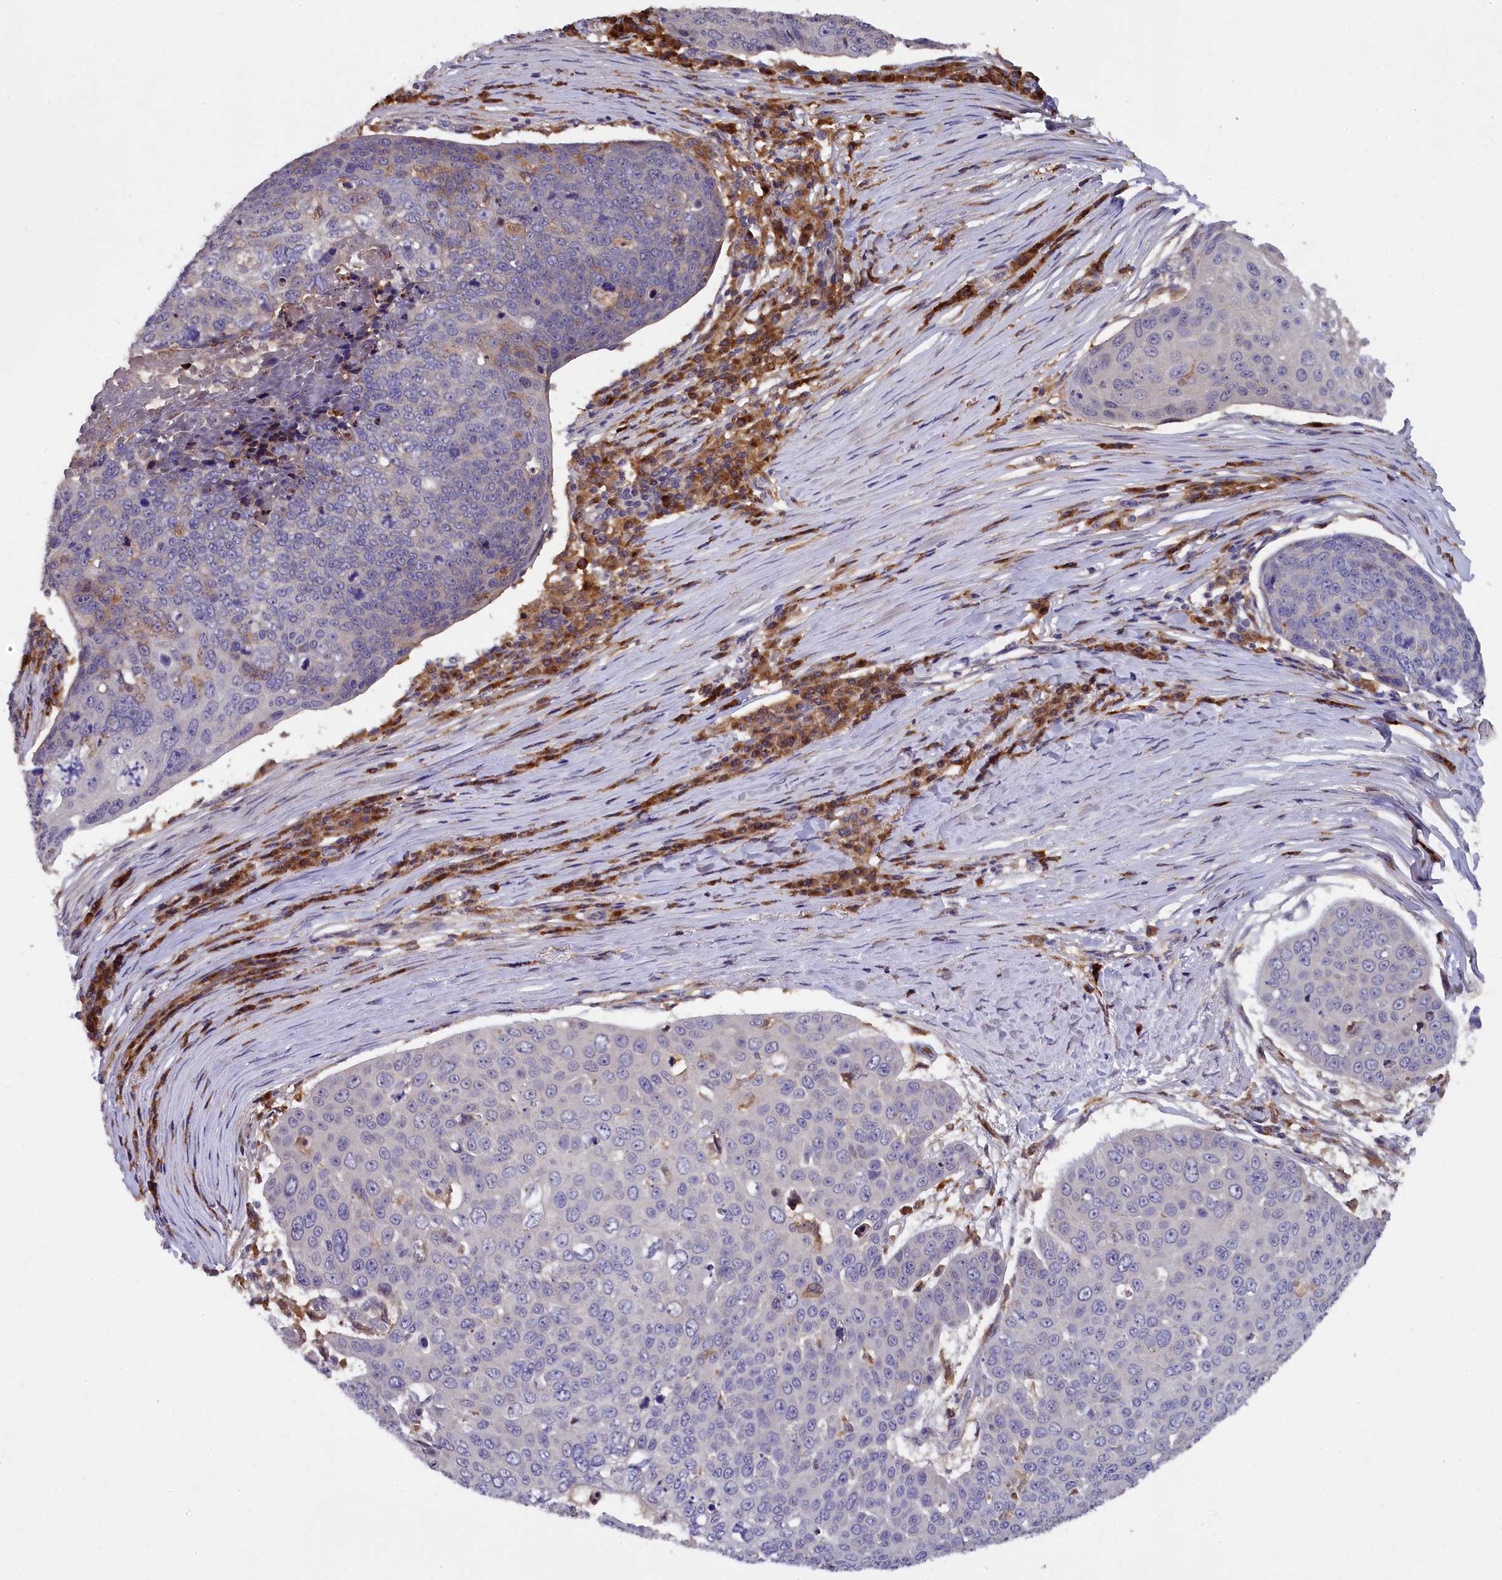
{"staining": {"intensity": "negative", "quantity": "none", "location": "none"}, "tissue": "skin cancer", "cell_type": "Tumor cells", "image_type": "cancer", "snomed": [{"axis": "morphology", "description": "Squamous cell carcinoma, NOS"}, {"axis": "topography", "description": "Skin"}], "caption": "Squamous cell carcinoma (skin) stained for a protein using immunohistochemistry shows no positivity tumor cells.", "gene": "NAIP", "patient": {"sex": "male", "age": 71}}